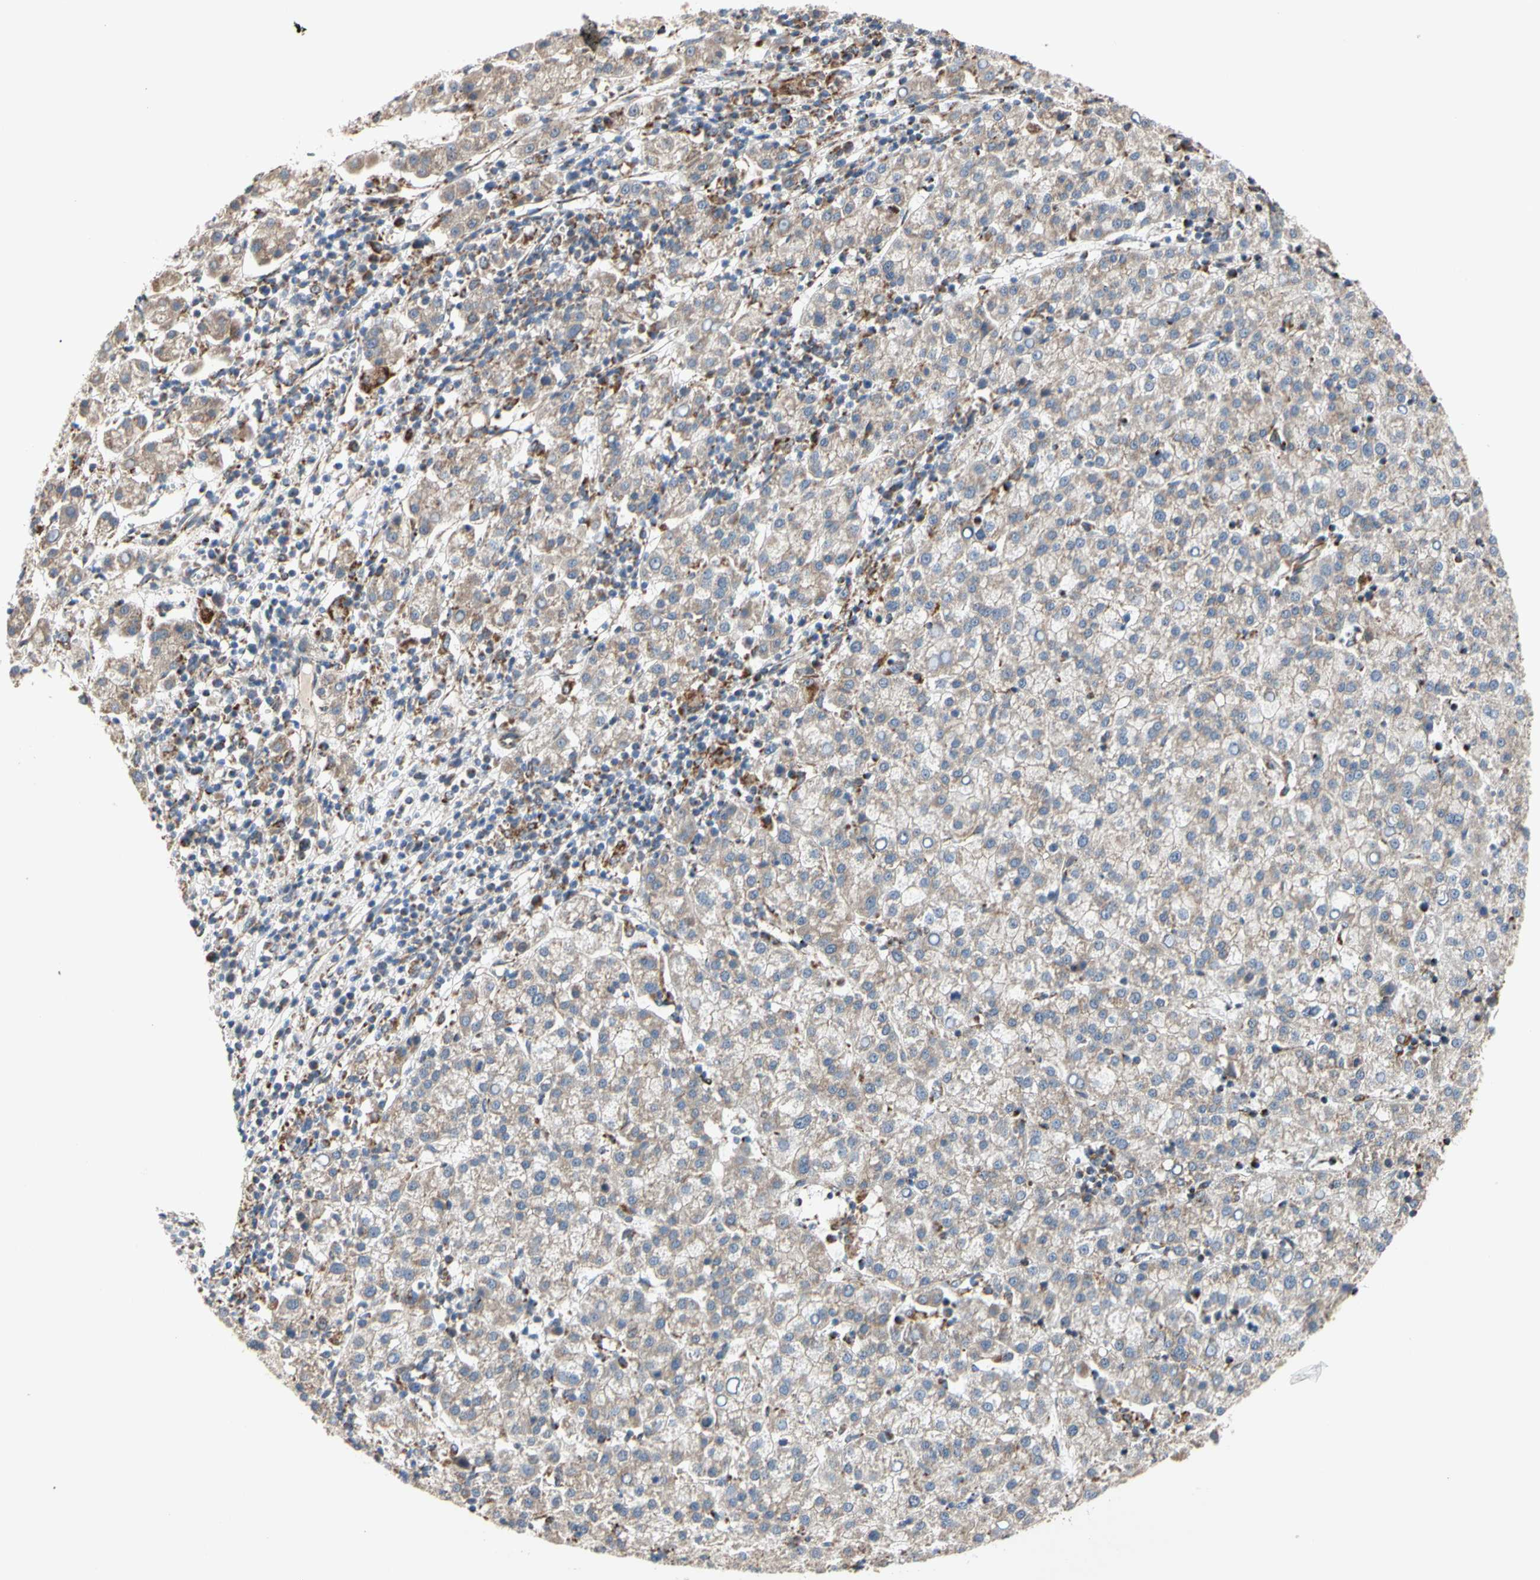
{"staining": {"intensity": "moderate", "quantity": ">75%", "location": "cytoplasmic/membranous"}, "tissue": "liver cancer", "cell_type": "Tumor cells", "image_type": "cancer", "snomed": [{"axis": "morphology", "description": "Carcinoma, Hepatocellular, NOS"}, {"axis": "topography", "description": "Liver"}], "caption": "Liver hepatocellular carcinoma stained for a protein shows moderate cytoplasmic/membranous positivity in tumor cells. Immunohistochemistry (ihc) stains the protein of interest in brown and the nuclei are stained blue.", "gene": "GPD2", "patient": {"sex": "female", "age": 58}}